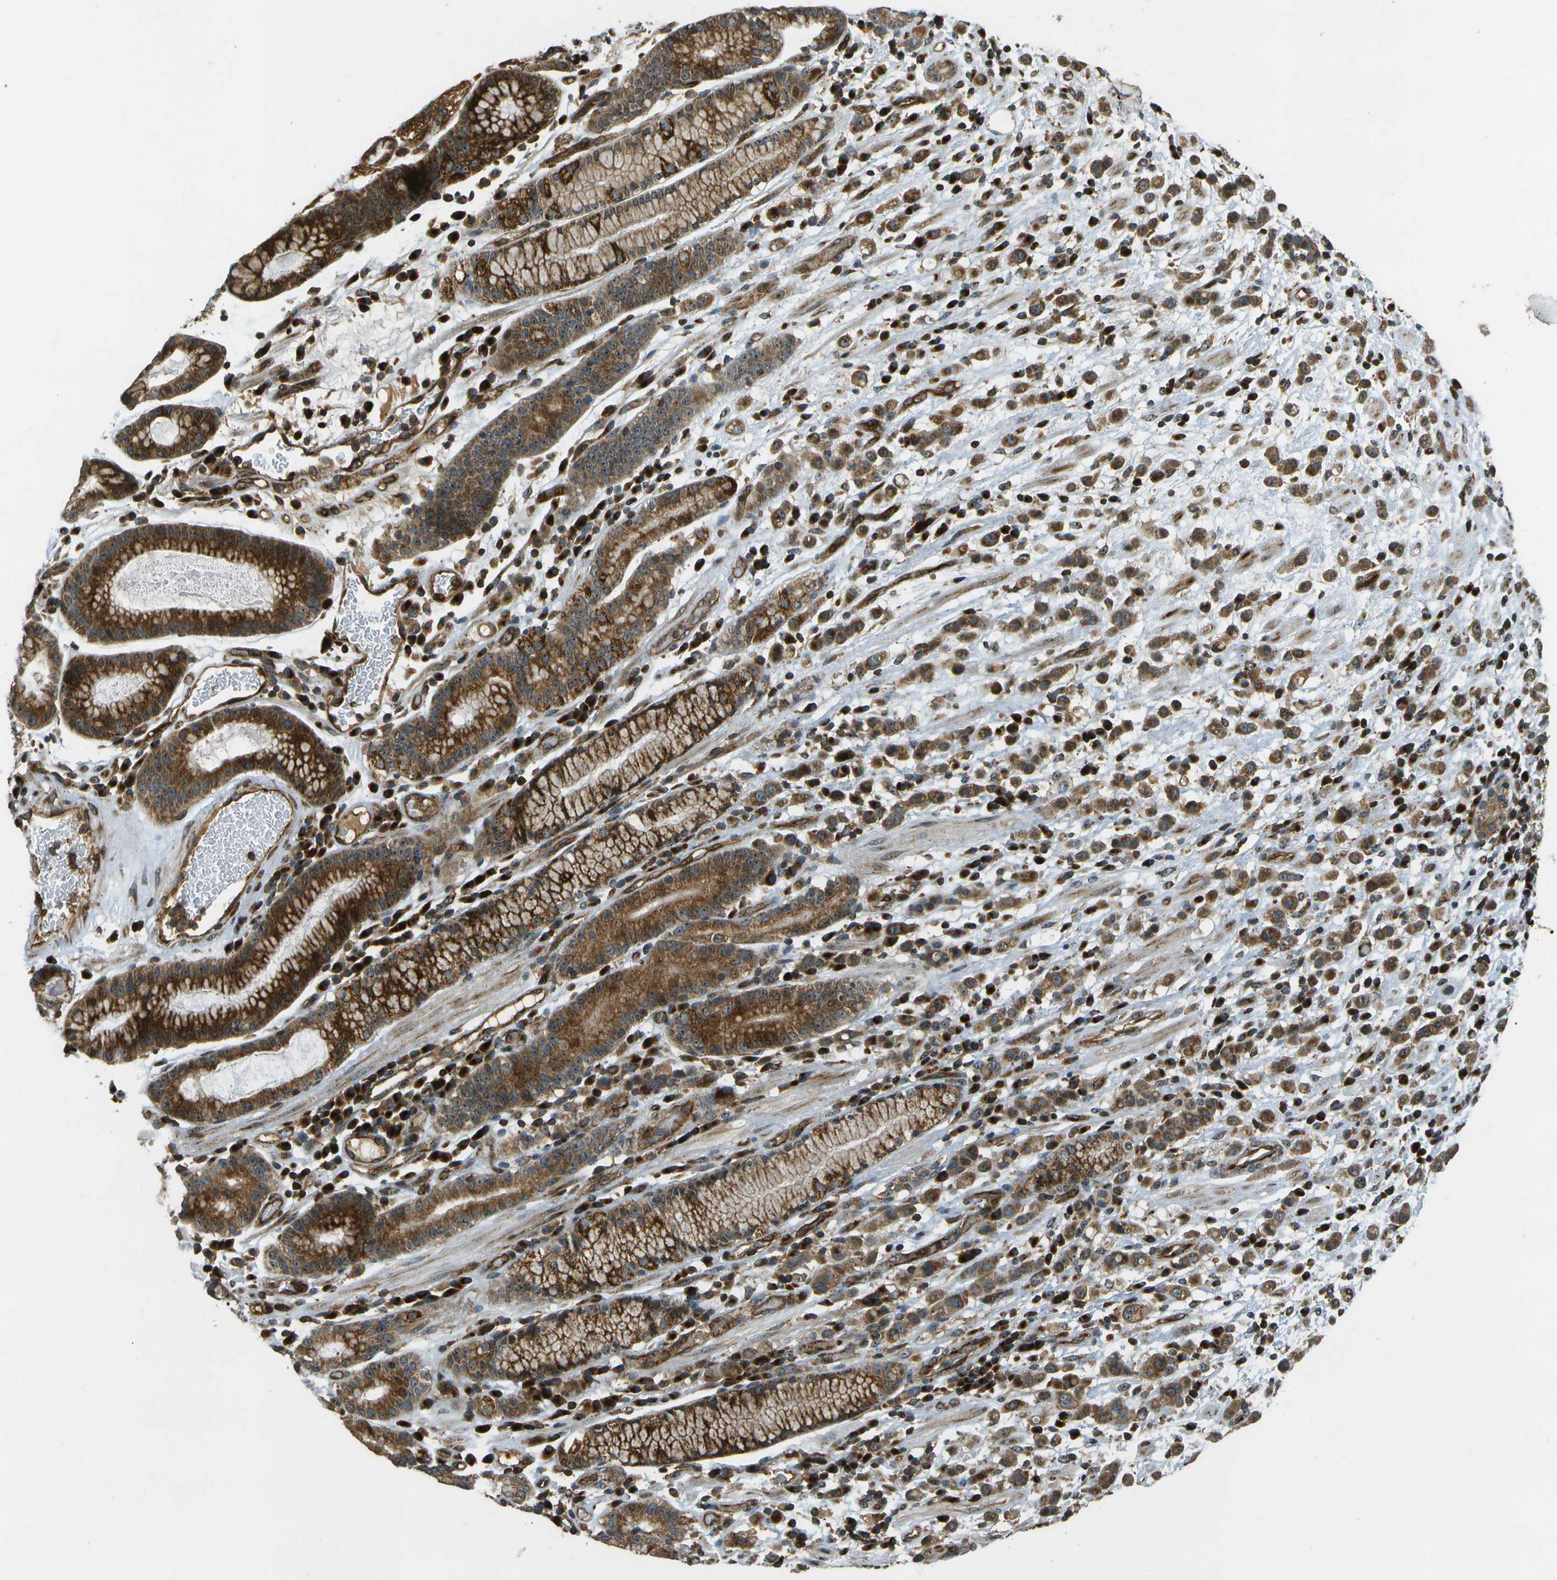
{"staining": {"intensity": "strong", "quantity": ">75%", "location": "cytoplasmic/membranous"}, "tissue": "stomach cancer", "cell_type": "Tumor cells", "image_type": "cancer", "snomed": [{"axis": "morphology", "description": "Adenocarcinoma, NOS"}, {"axis": "topography", "description": "Stomach, lower"}], "caption": "Protein expression analysis of human stomach adenocarcinoma reveals strong cytoplasmic/membranous positivity in approximately >75% of tumor cells.", "gene": "LRP12", "patient": {"sex": "male", "age": 88}}